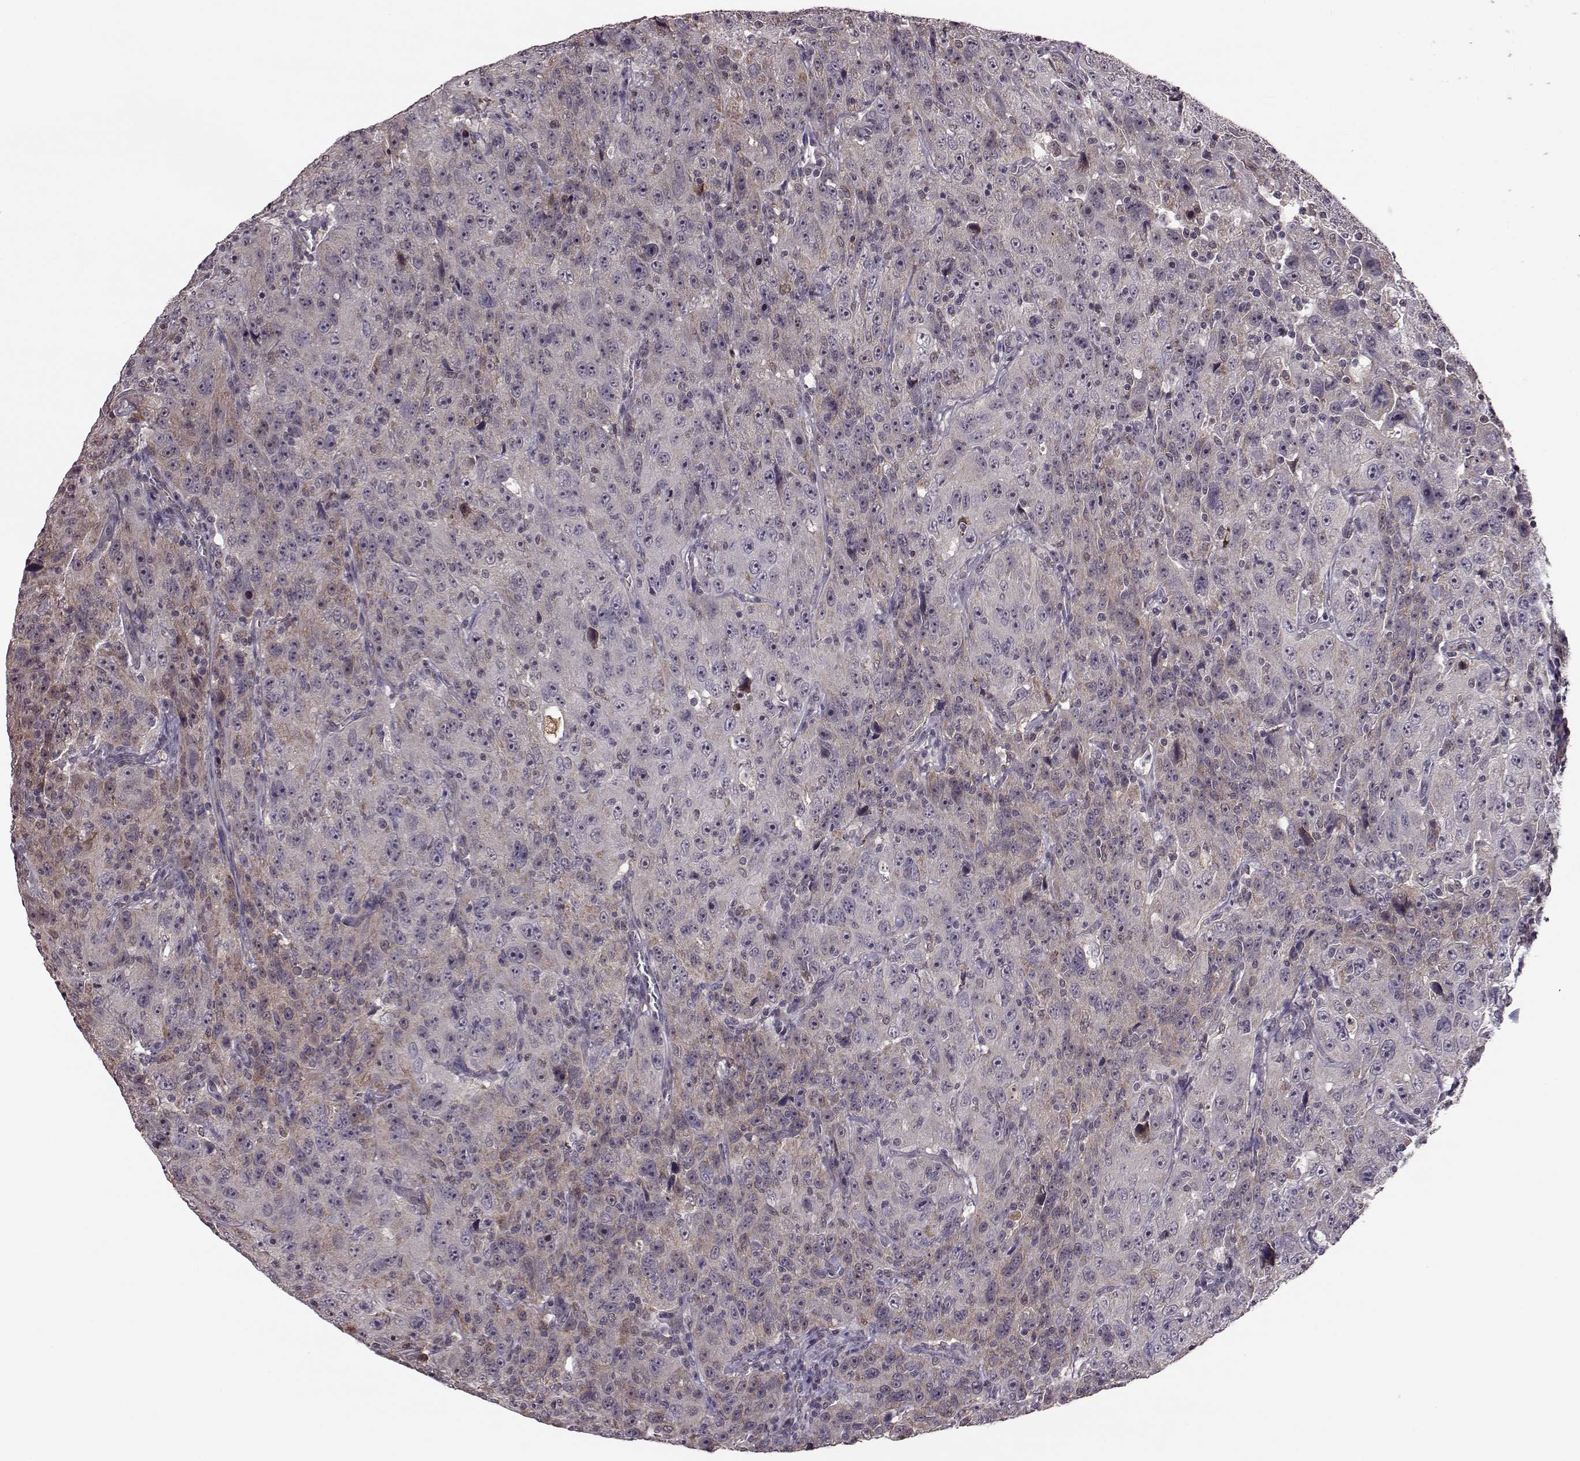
{"staining": {"intensity": "moderate", "quantity": "<25%", "location": "cytoplasmic/membranous"}, "tissue": "urothelial cancer", "cell_type": "Tumor cells", "image_type": "cancer", "snomed": [{"axis": "morphology", "description": "Urothelial carcinoma, NOS"}, {"axis": "morphology", "description": "Urothelial carcinoma, High grade"}, {"axis": "topography", "description": "Urinary bladder"}], "caption": "IHC (DAB (3,3'-diaminobenzidine)) staining of urothelial cancer demonstrates moderate cytoplasmic/membranous protein positivity in approximately <25% of tumor cells. The staining is performed using DAB brown chromogen to label protein expression. The nuclei are counter-stained blue using hematoxylin.", "gene": "PUDP", "patient": {"sex": "female", "age": 73}}